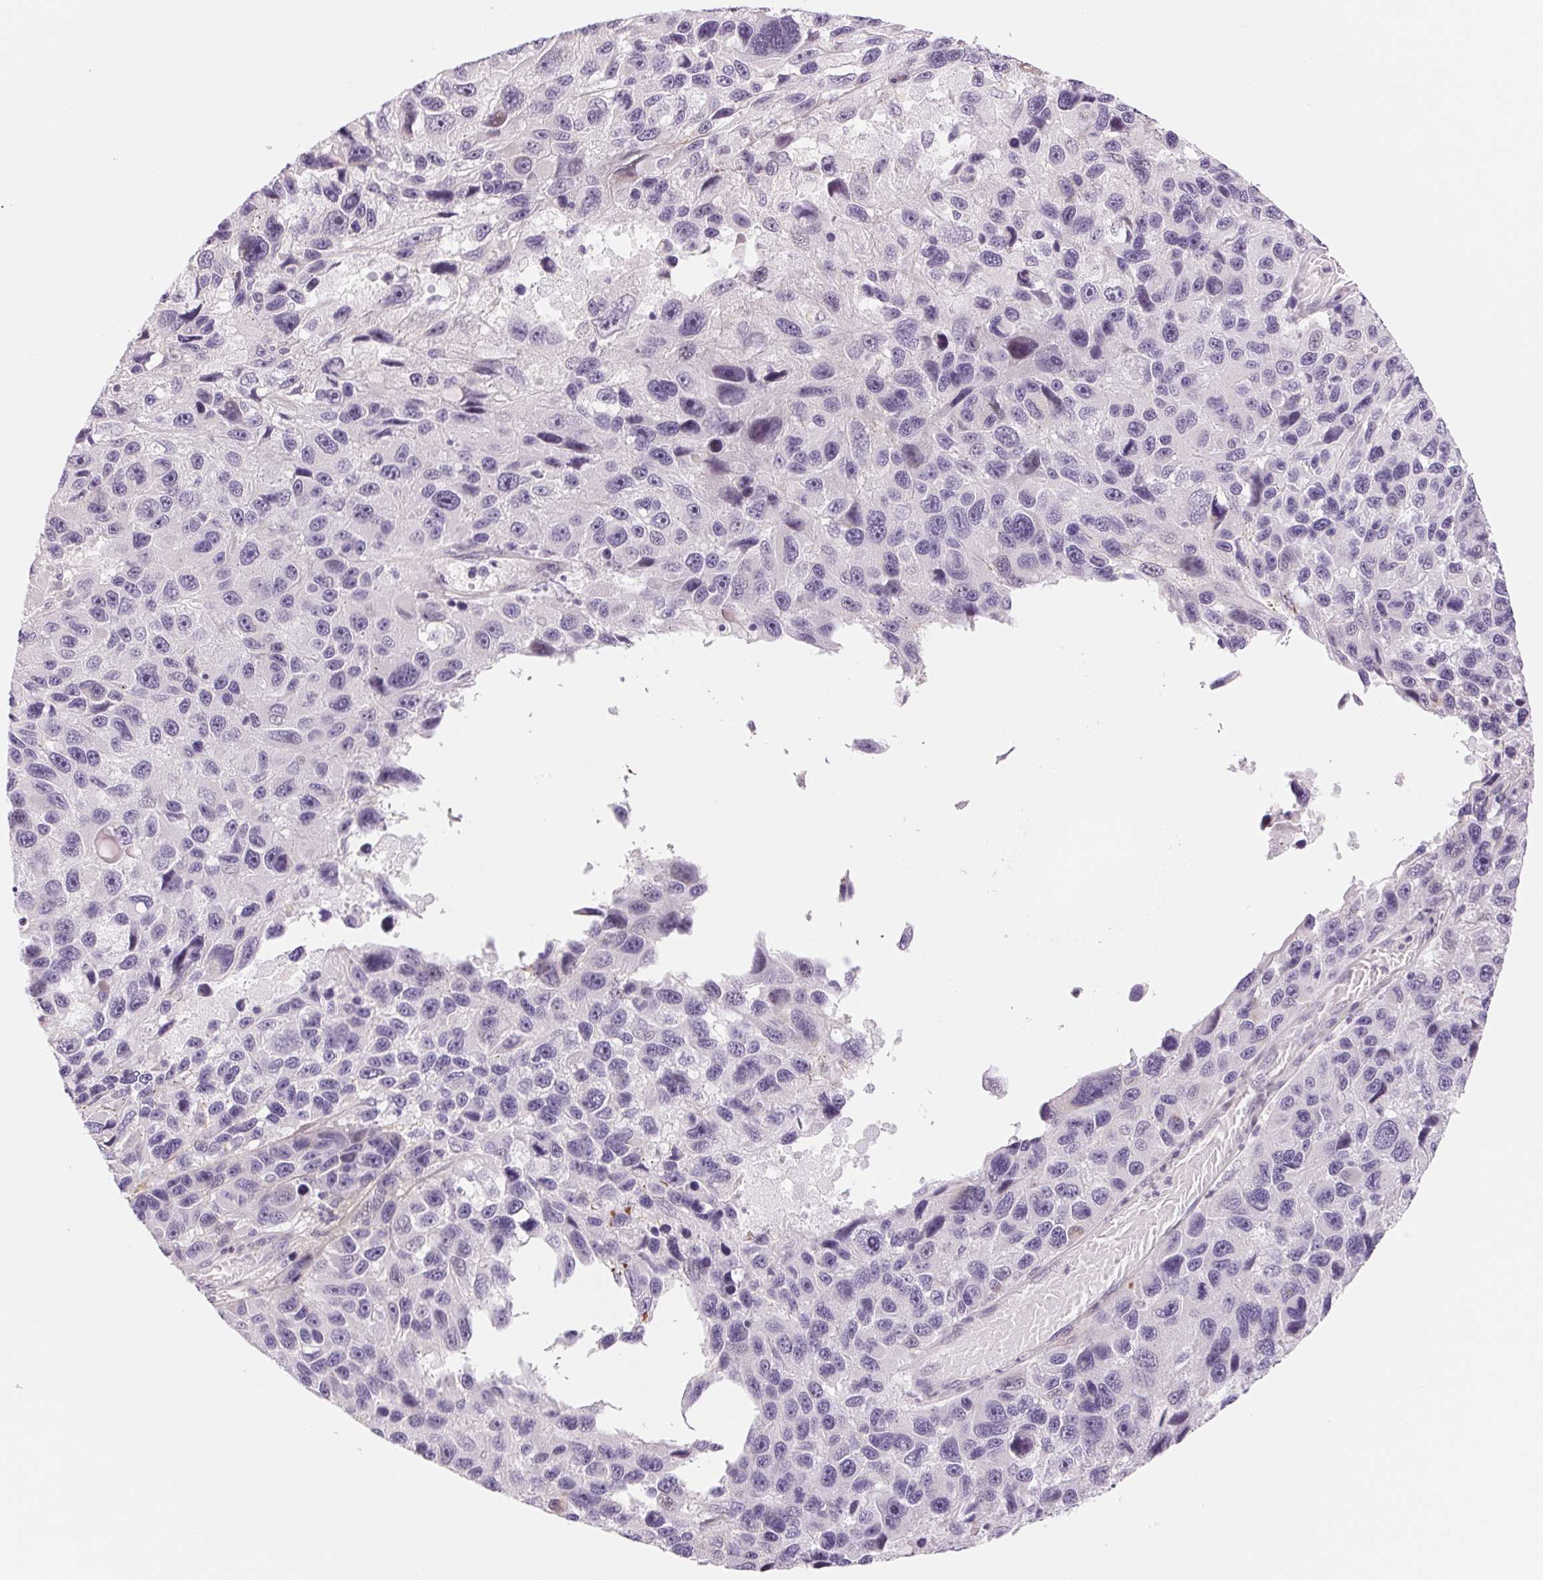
{"staining": {"intensity": "negative", "quantity": "none", "location": "none"}, "tissue": "melanoma", "cell_type": "Tumor cells", "image_type": "cancer", "snomed": [{"axis": "morphology", "description": "Malignant melanoma, NOS"}, {"axis": "topography", "description": "Skin"}], "caption": "Photomicrograph shows no protein positivity in tumor cells of malignant melanoma tissue.", "gene": "CCDC168", "patient": {"sex": "male", "age": 53}}